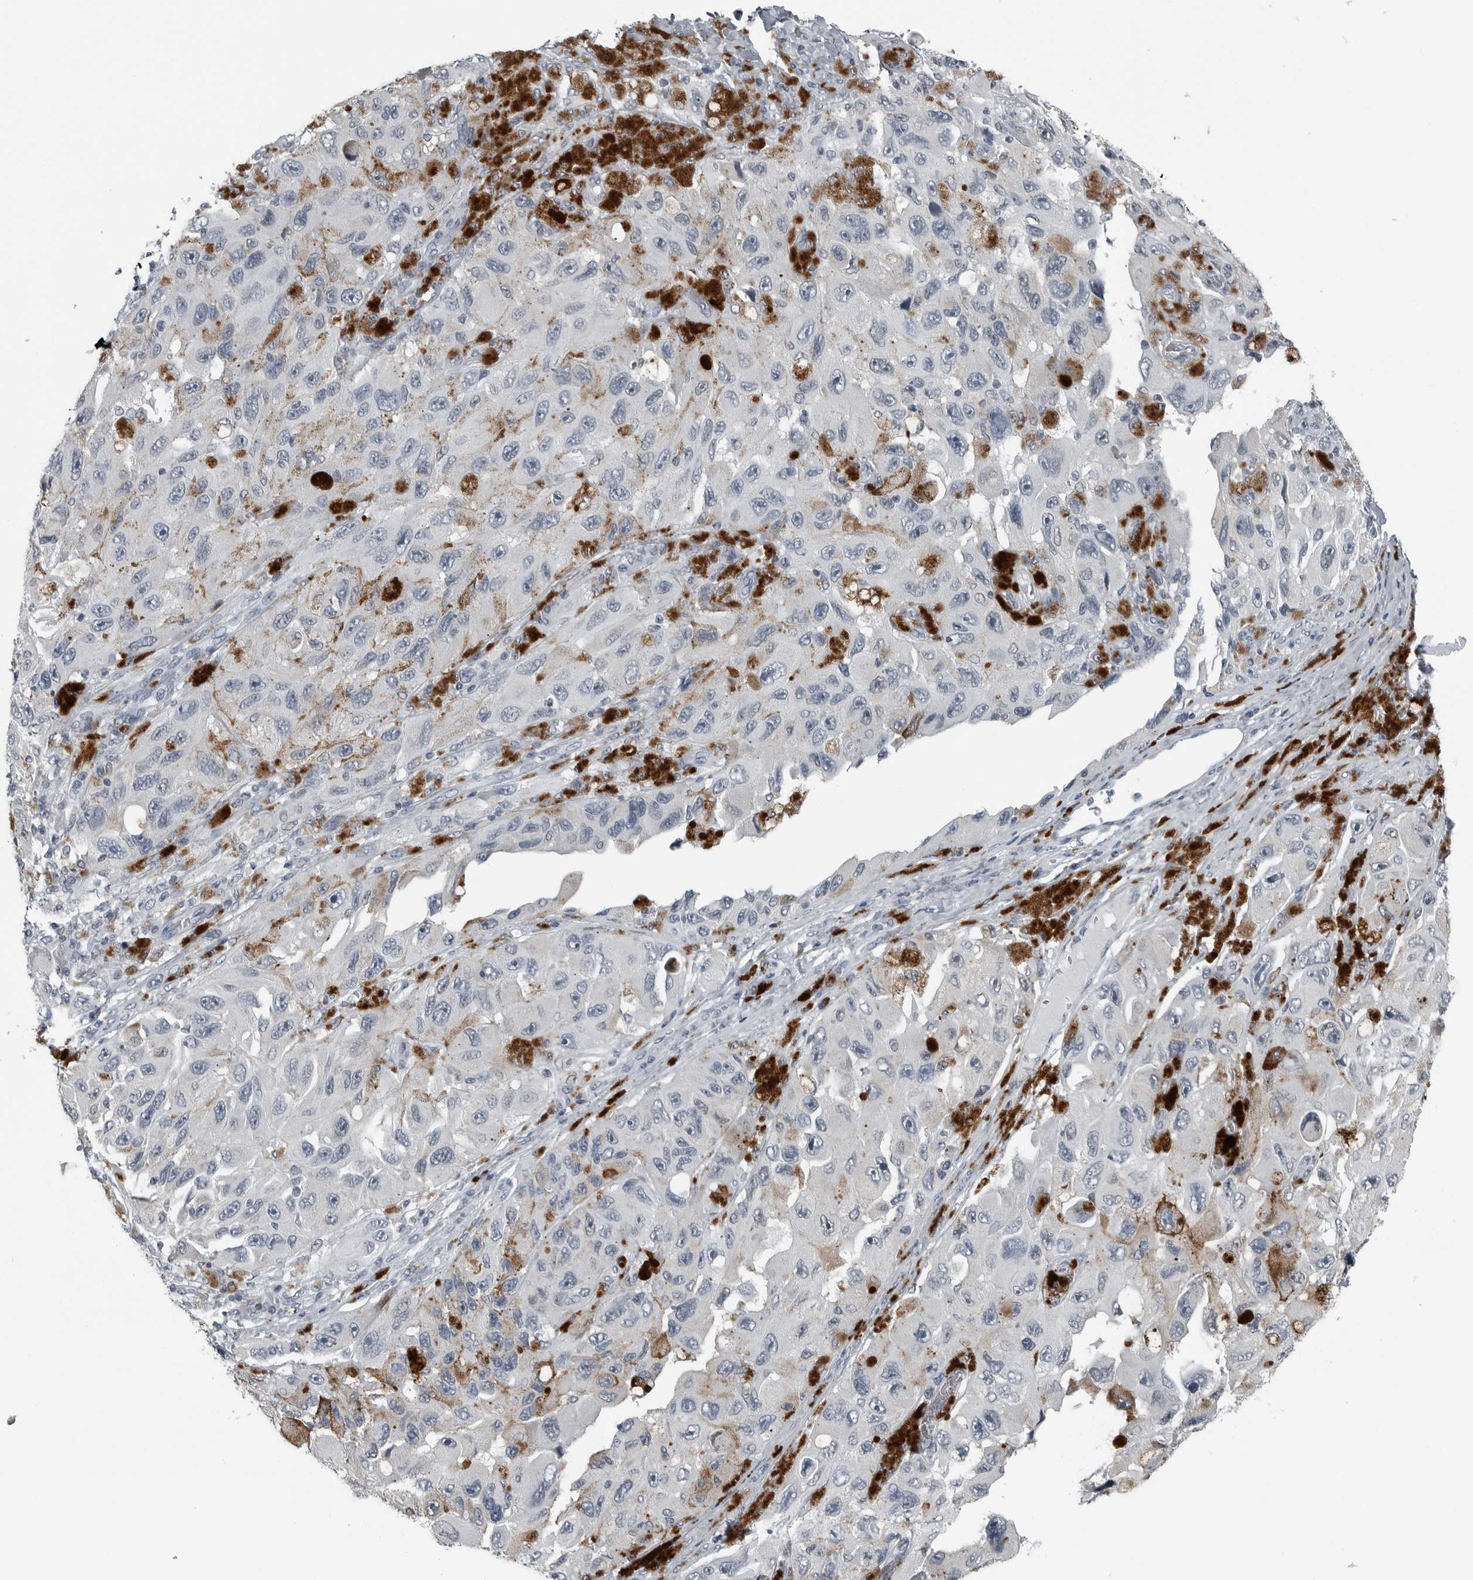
{"staining": {"intensity": "negative", "quantity": "none", "location": "none"}, "tissue": "melanoma", "cell_type": "Tumor cells", "image_type": "cancer", "snomed": [{"axis": "morphology", "description": "Malignant melanoma, NOS"}, {"axis": "topography", "description": "Skin"}], "caption": "Immunohistochemical staining of melanoma displays no significant expression in tumor cells. The staining was performed using DAB to visualize the protein expression in brown, while the nuclei were stained in blue with hematoxylin (Magnification: 20x).", "gene": "SPINK1", "patient": {"sex": "female", "age": 73}}